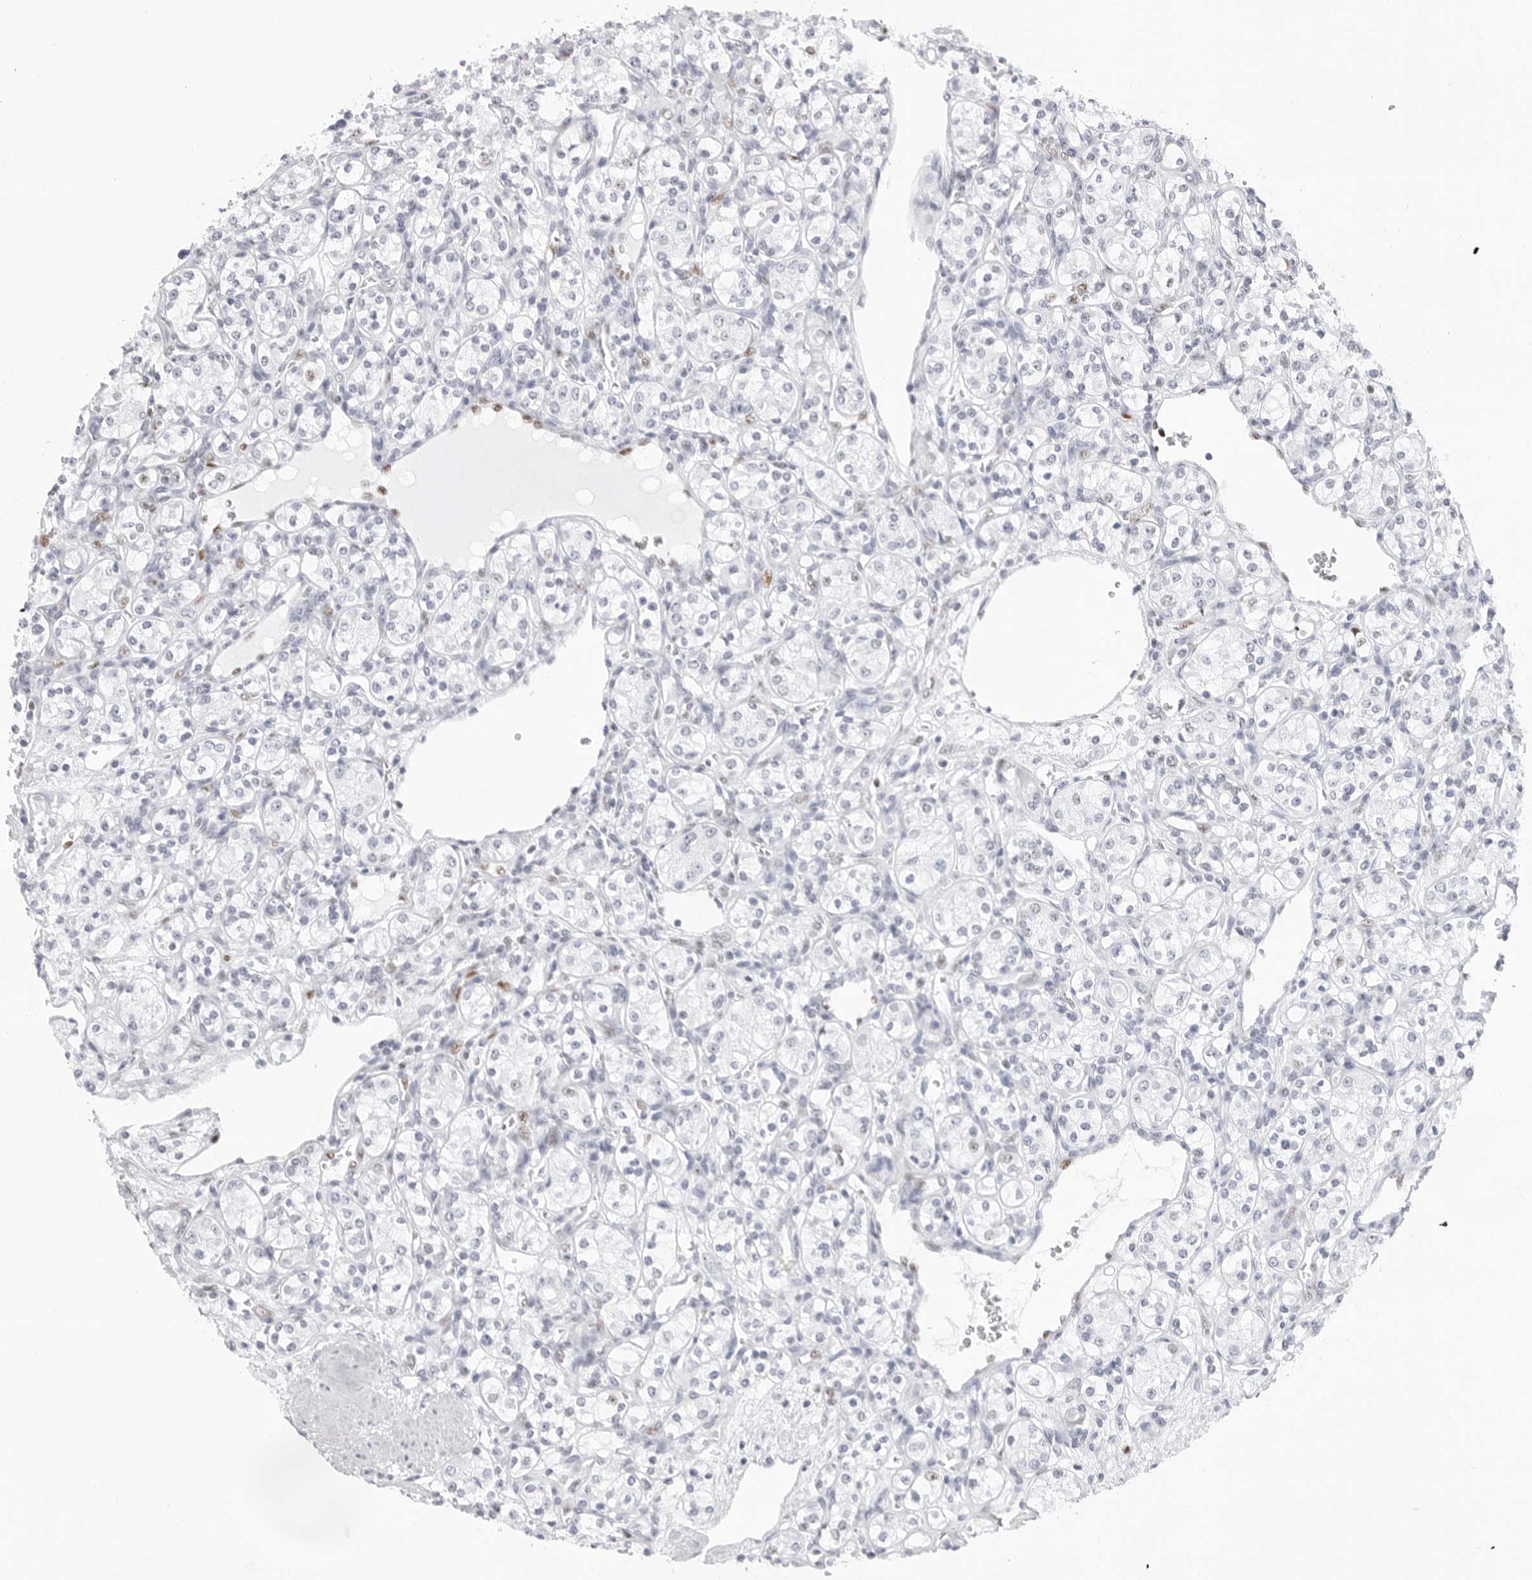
{"staining": {"intensity": "weak", "quantity": "<25%", "location": "nuclear"}, "tissue": "renal cancer", "cell_type": "Tumor cells", "image_type": "cancer", "snomed": [{"axis": "morphology", "description": "Adenocarcinoma, NOS"}, {"axis": "topography", "description": "Kidney"}], "caption": "Immunohistochemistry image of human renal cancer stained for a protein (brown), which displays no staining in tumor cells. (DAB immunohistochemistry, high magnification).", "gene": "NASP", "patient": {"sex": "male", "age": 77}}